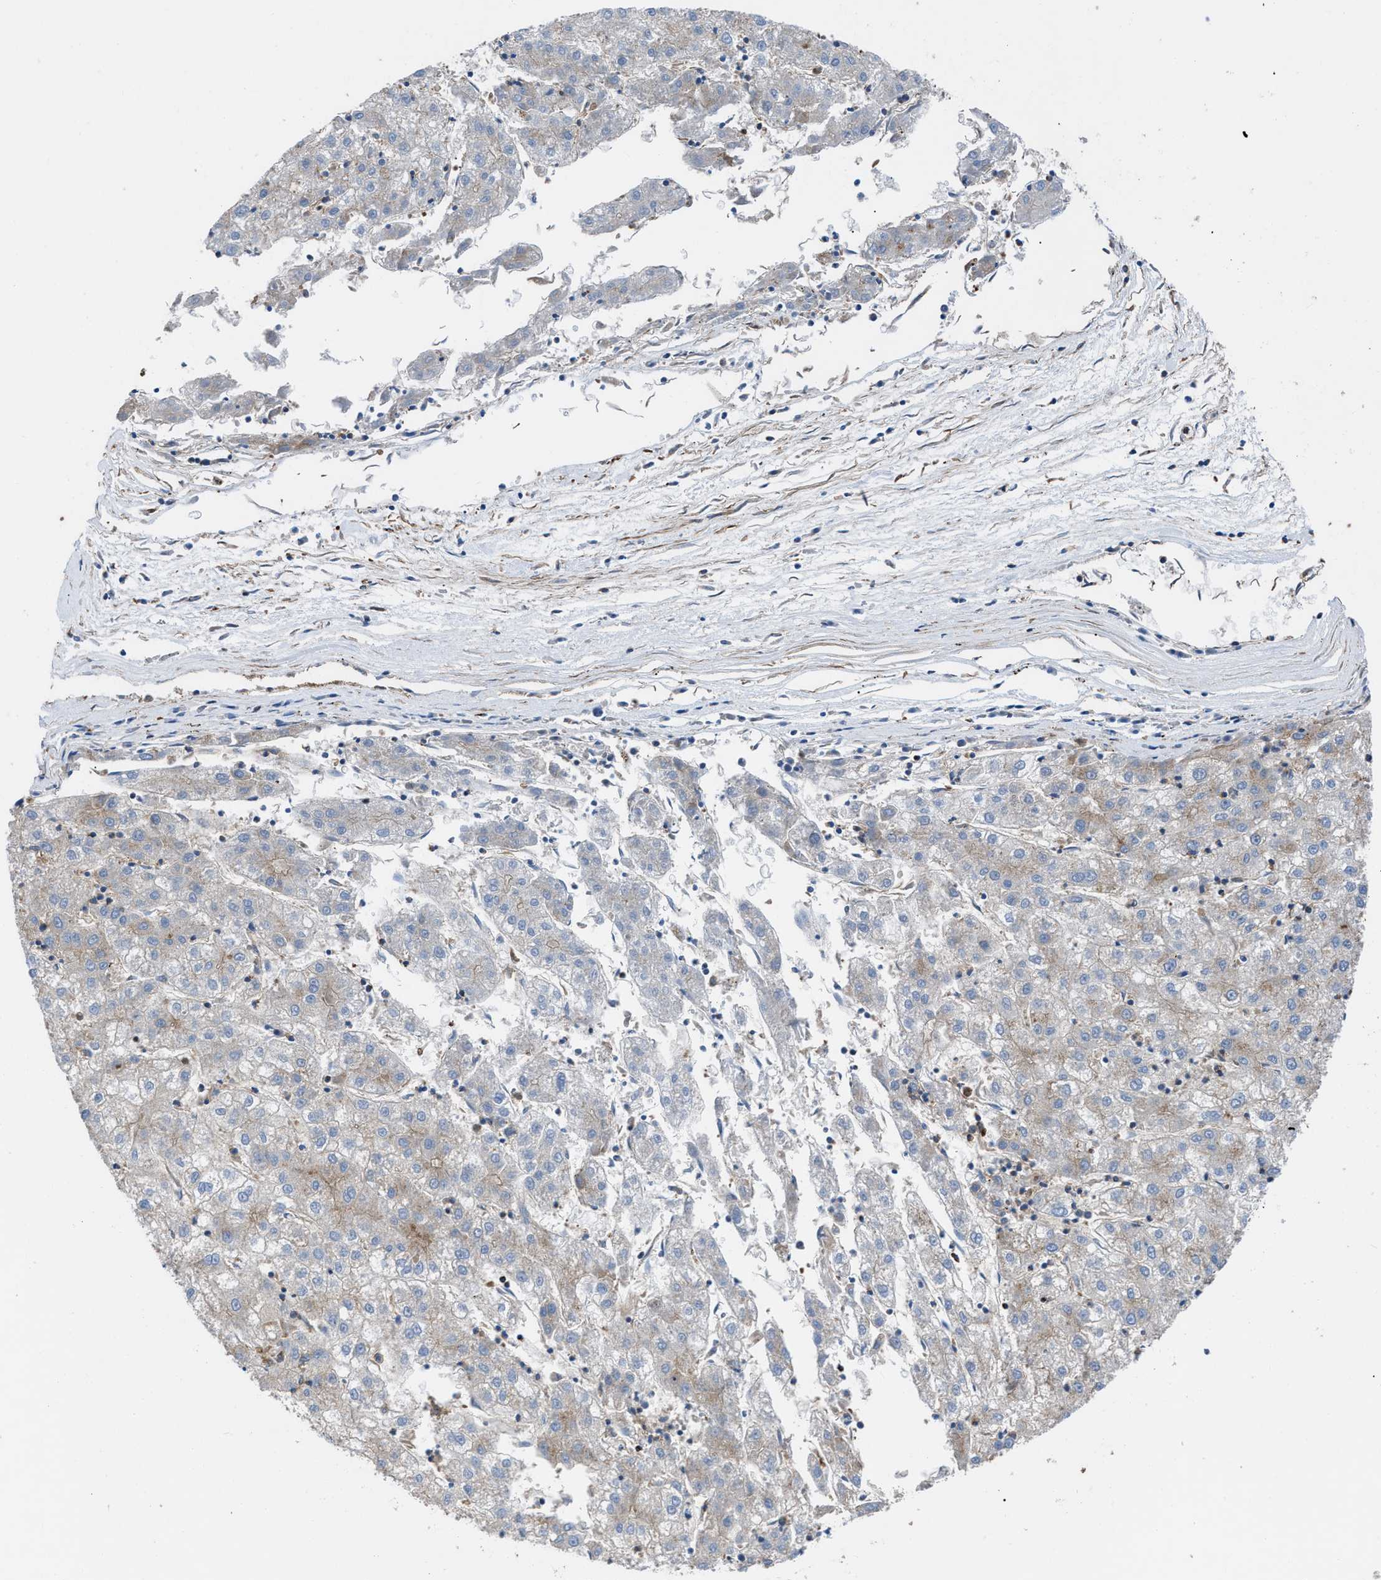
{"staining": {"intensity": "weak", "quantity": "25%-75%", "location": "cytoplasmic/membranous"}, "tissue": "liver cancer", "cell_type": "Tumor cells", "image_type": "cancer", "snomed": [{"axis": "morphology", "description": "Carcinoma, Hepatocellular, NOS"}, {"axis": "topography", "description": "Liver"}], "caption": "Liver hepatocellular carcinoma was stained to show a protein in brown. There is low levels of weak cytoplasmic/membranous expression in approximately 25%-75% of tumor cells.", "gene": "PTPRE", "patient": {"sex": "male", "age": 72}}